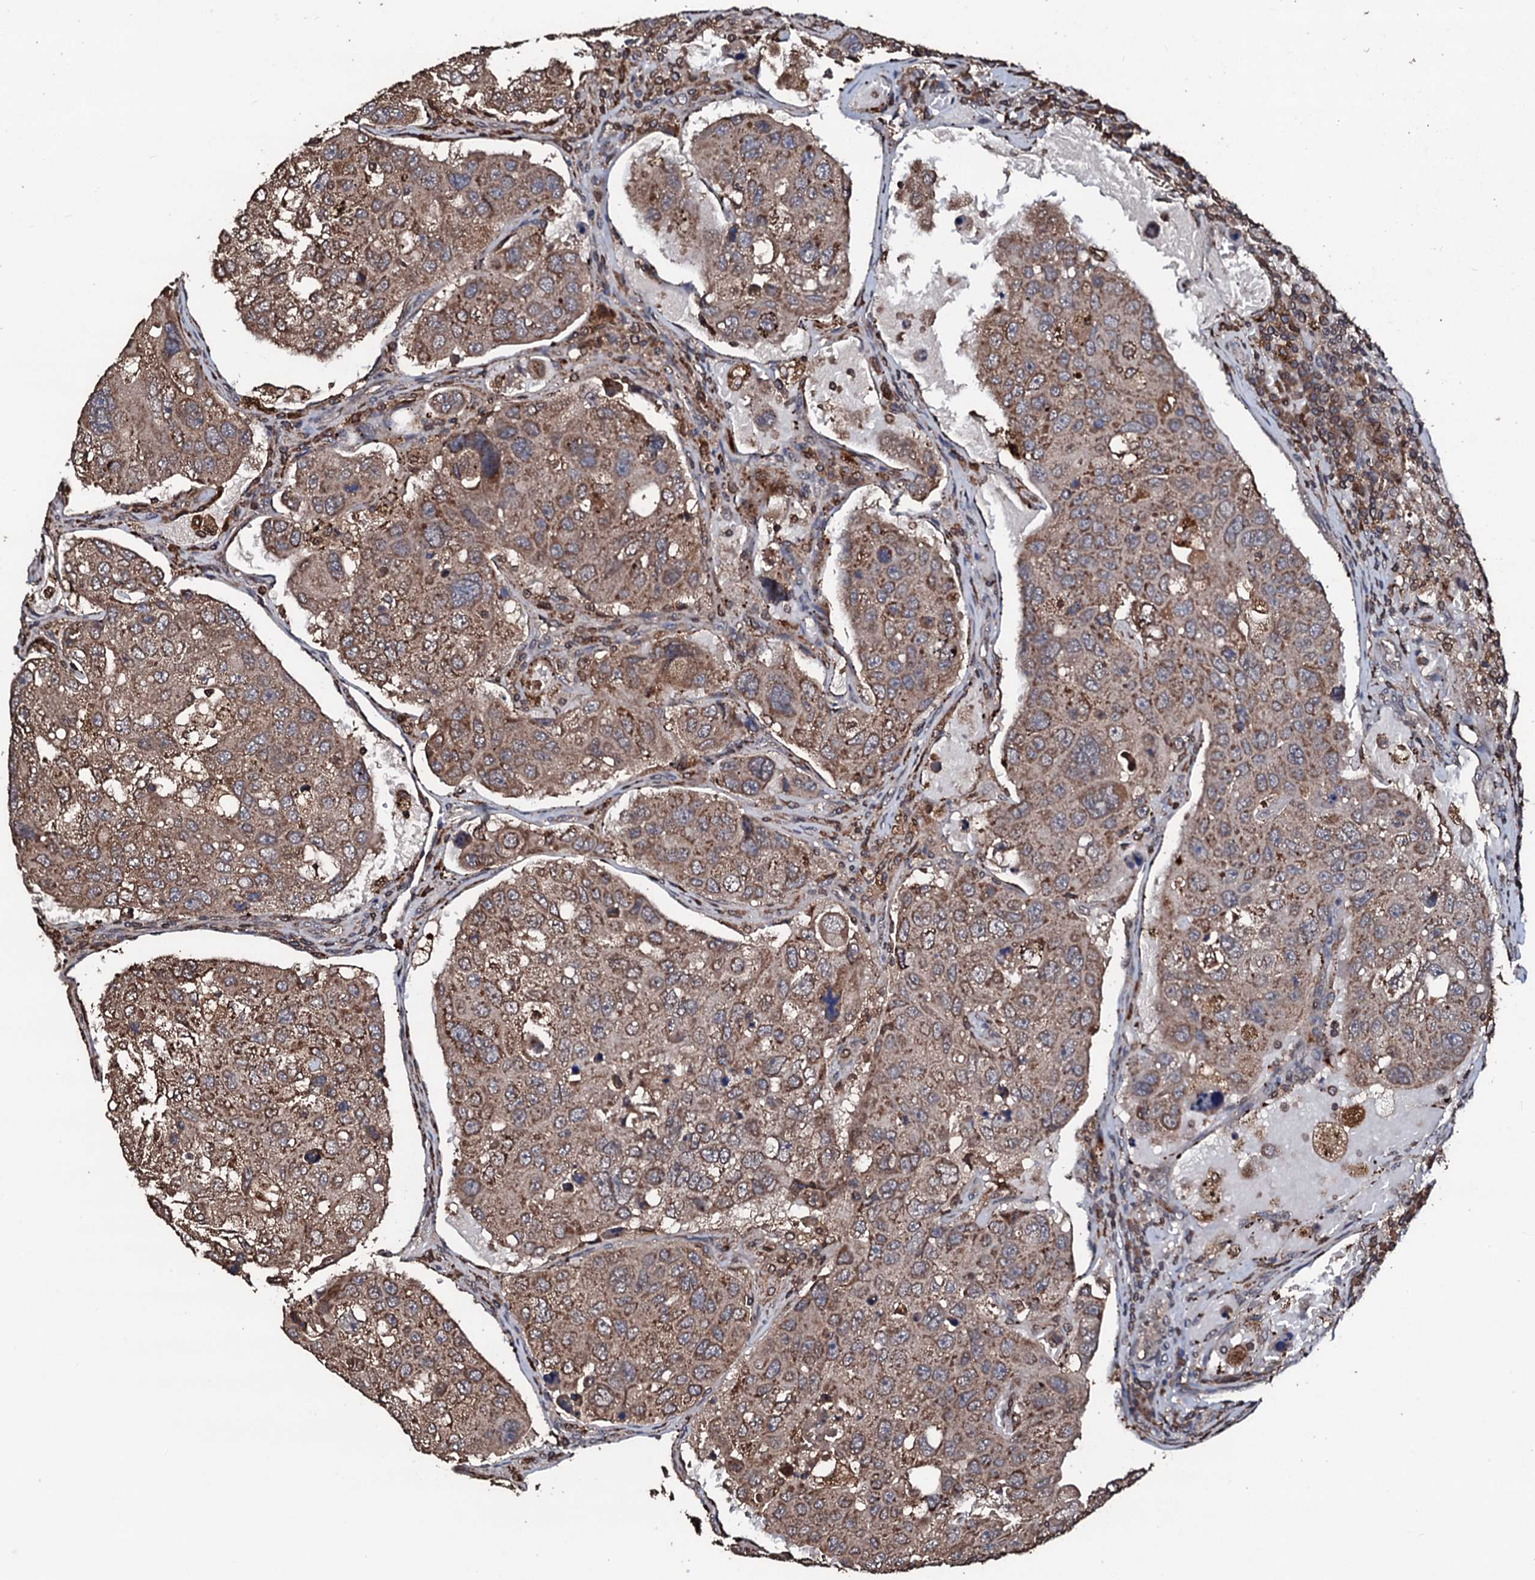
{"staining": {"intensity": "moderate", "quantity": ">75%", "location": "cytoplasmic/membranous"}, "tissue": "urothelial cancer", "cell_type": "Tumor cells", "image_type": "cancer", "snomed": [{"axis": "morphology", "description": "Urothelial carcinoma, High grade"}, {"axis": "topography", "description": "Lymph node"}, {"axis": "topography", "description": "Urinary bladder"}], "caption": "About >75% of tumor cells in urothelial cancer demonstrate moderate cytoplasmic/membranous protein staining as visualized by brown immunohistochemical staining.", "gene": "SDHAF2", "patient": {"sex": "male", "age": 51}}